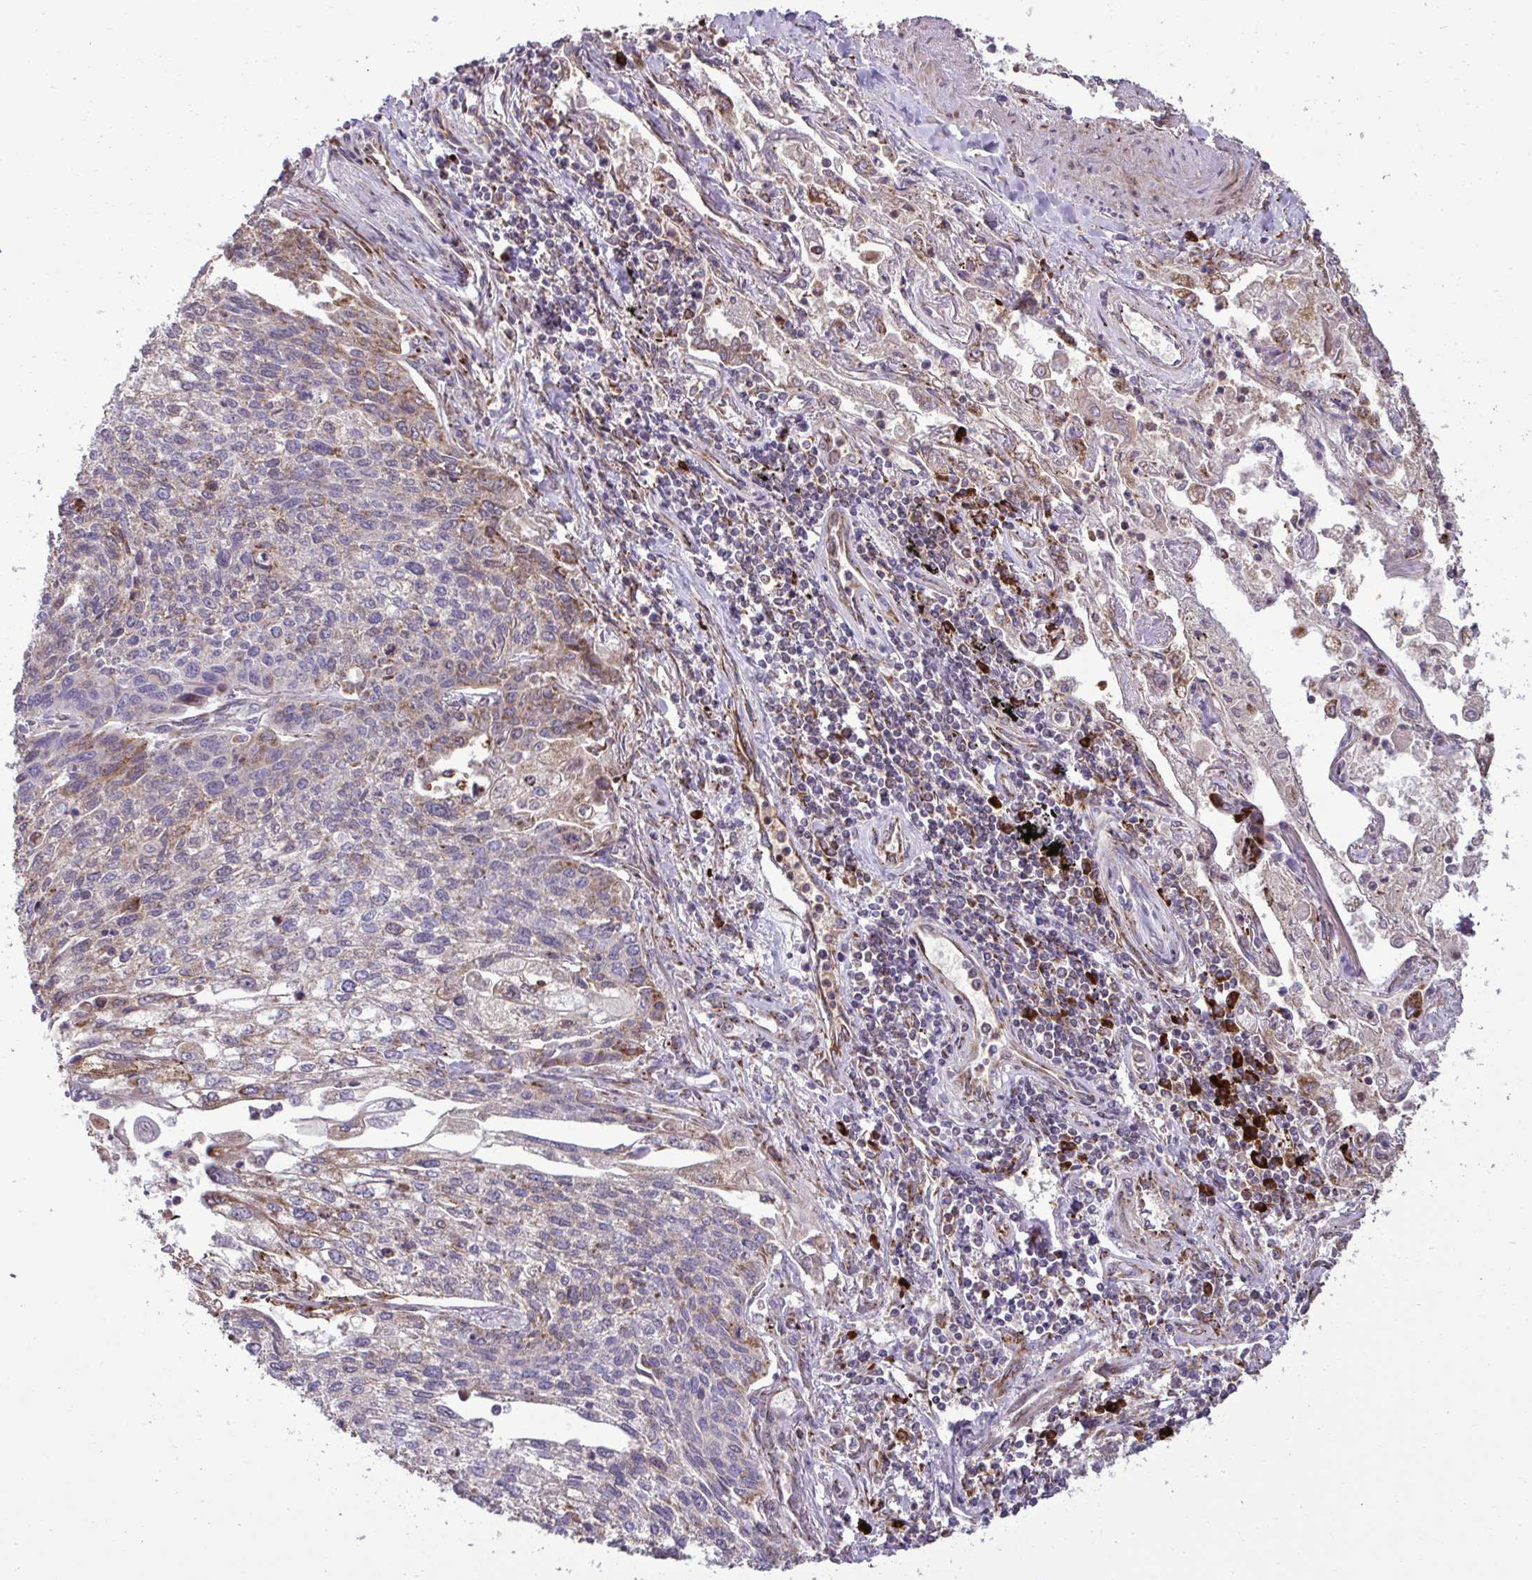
{"staining": {"intensity": "moderate", "quantity": "25%-75%", "location": "cytoplasmic/membranous"}, "tissue": "lung cancer", "cell_type": "Tumor cells", "image_type": "cancer", "snomed": [{"axis": "morphology", "description": "Squamous cell carcinoma, NOS"}, {"axis": "topography", "description": "Lung"}], "caption": "This image demonstrates immunohistochemistry (IHC) staining of human lung cancer, with medium moderate cytoplasmic/membranous staining in about 25%-75% of tumor cells.", "gene": "LIMS1", "patient": {"sex": "male", "age": 74}}